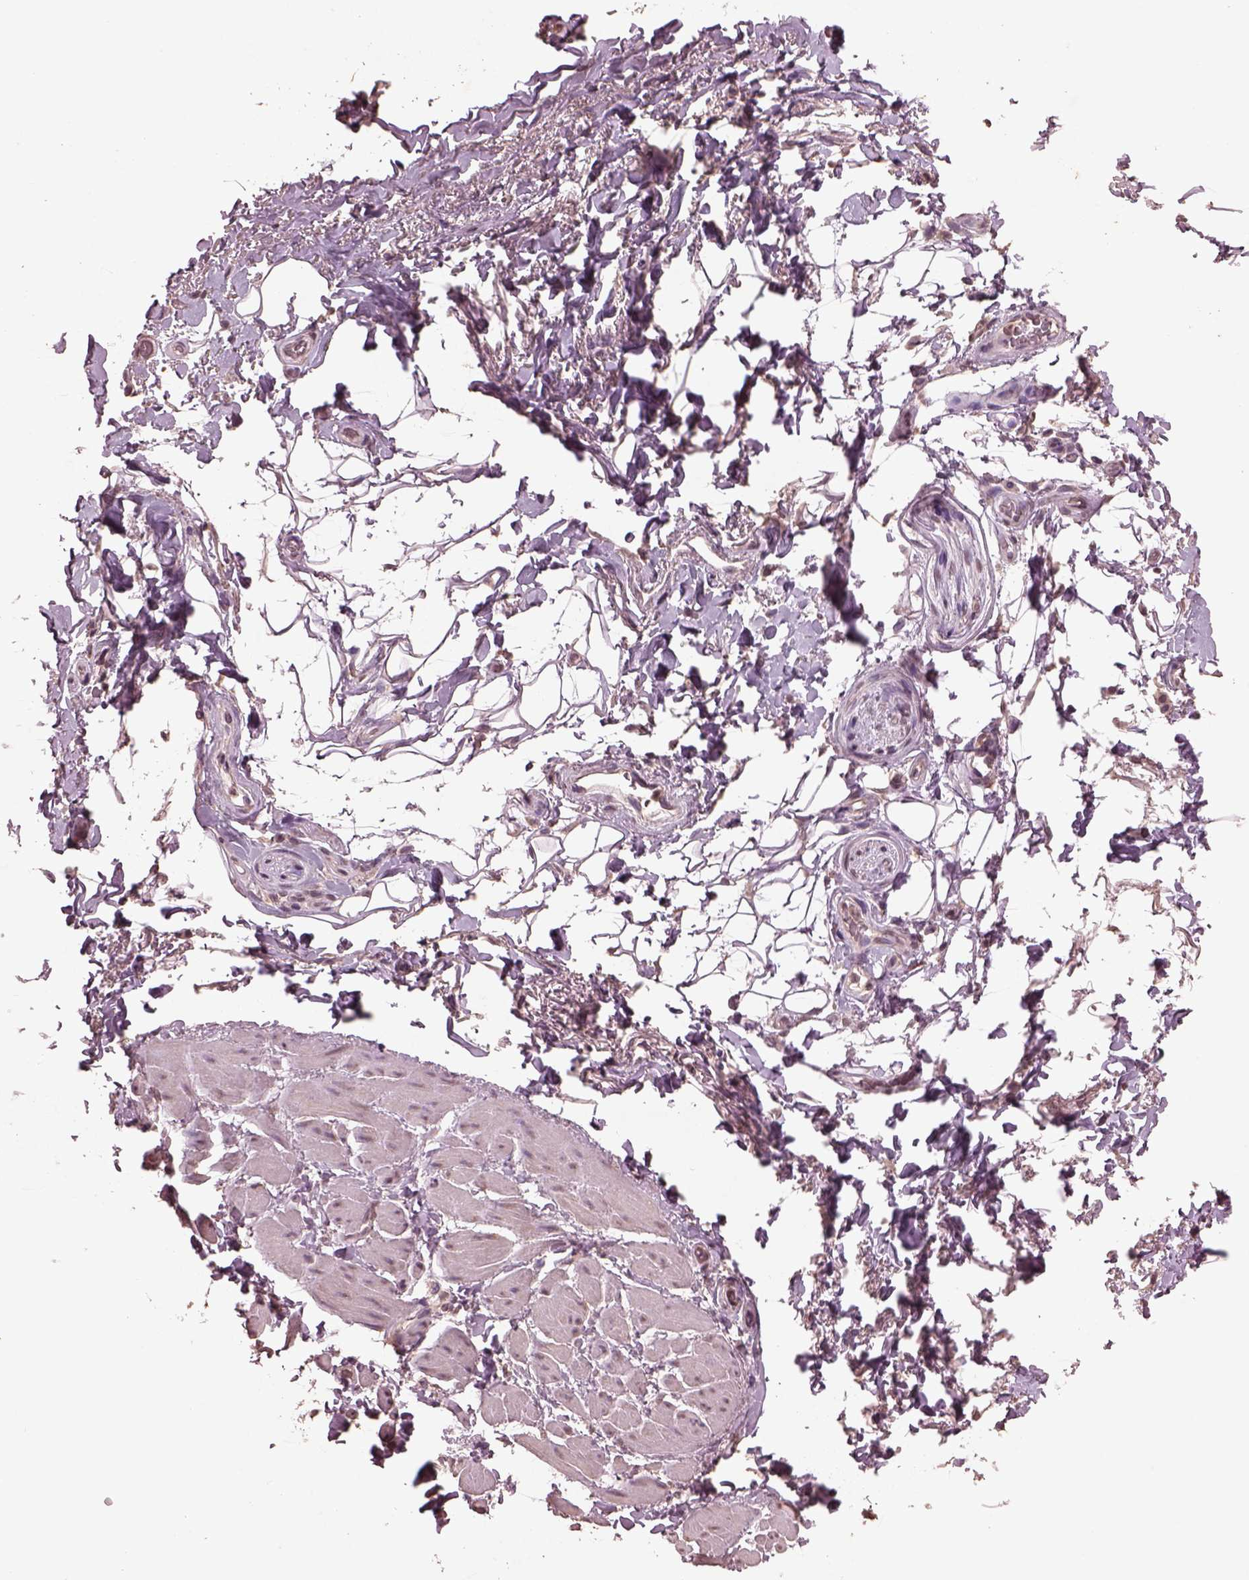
{"staining": {"intensity": "negative", "quantity": "none", "location": "none"}, "tissue": "adipose tissue", "cell_type": "Adipocytes", "image_type": "normal", "snomed": [{"axis": "morphology", "description": "Normal tissue, NOS"}, {"axis": "topography", "description": "Anal"}, {"axis": "topography", "description": "Peripheral nerve tissue"}], "caption": "Immunohistochemical staining of unremarkable human adipose tissue reveals no significant positivity in adipocytes. (DAB immunohistochemistry (IHC) visualized using brightfield microscopy, high magnification).", "gene": "CPT1C", "patient": {"sex": "male", "age": 53}}